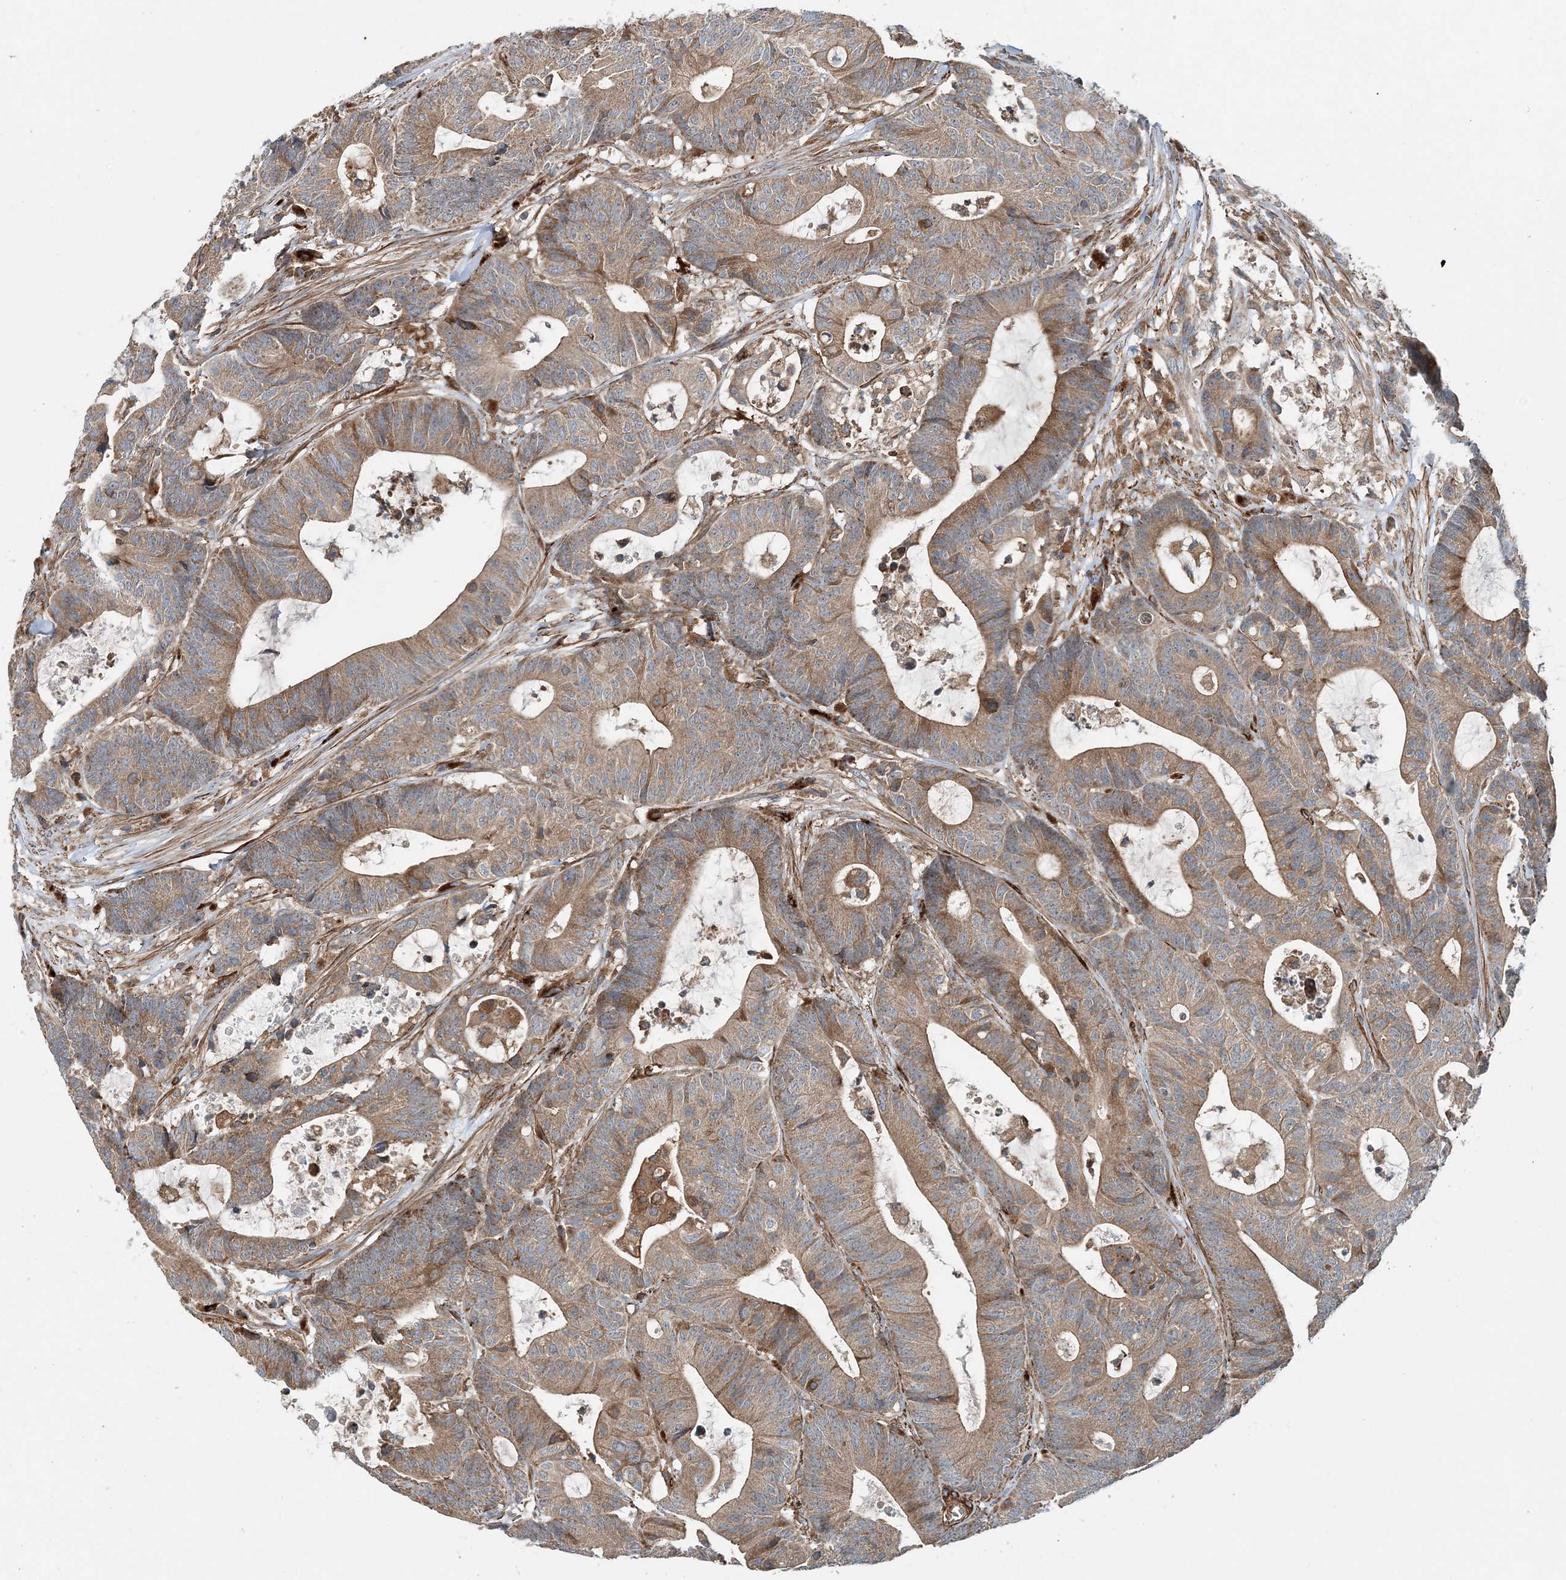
{"staining": {"intensity": "moderate", "quantity": ">75%", "location": "cytoplasmic/membranous"}, "tissue": "colorectal cancer", "cell_type": "Tumor cells", "image_type": "cancer", "snomed": [{"axis": "morphology", "description": "Adenocarcinoma, NOS"}, {"axis": "topography", "description": "Colon"}], "caption": "This is a micrograph of immunohistochemistry (IHC) staining of colorectal cancer (adenocarcinoma), which shows moderate positivity in the cytoplasmic/membranous of tumor cells.", "gene": "TTI1", "patient": {"sex": "female", "age": 84}}